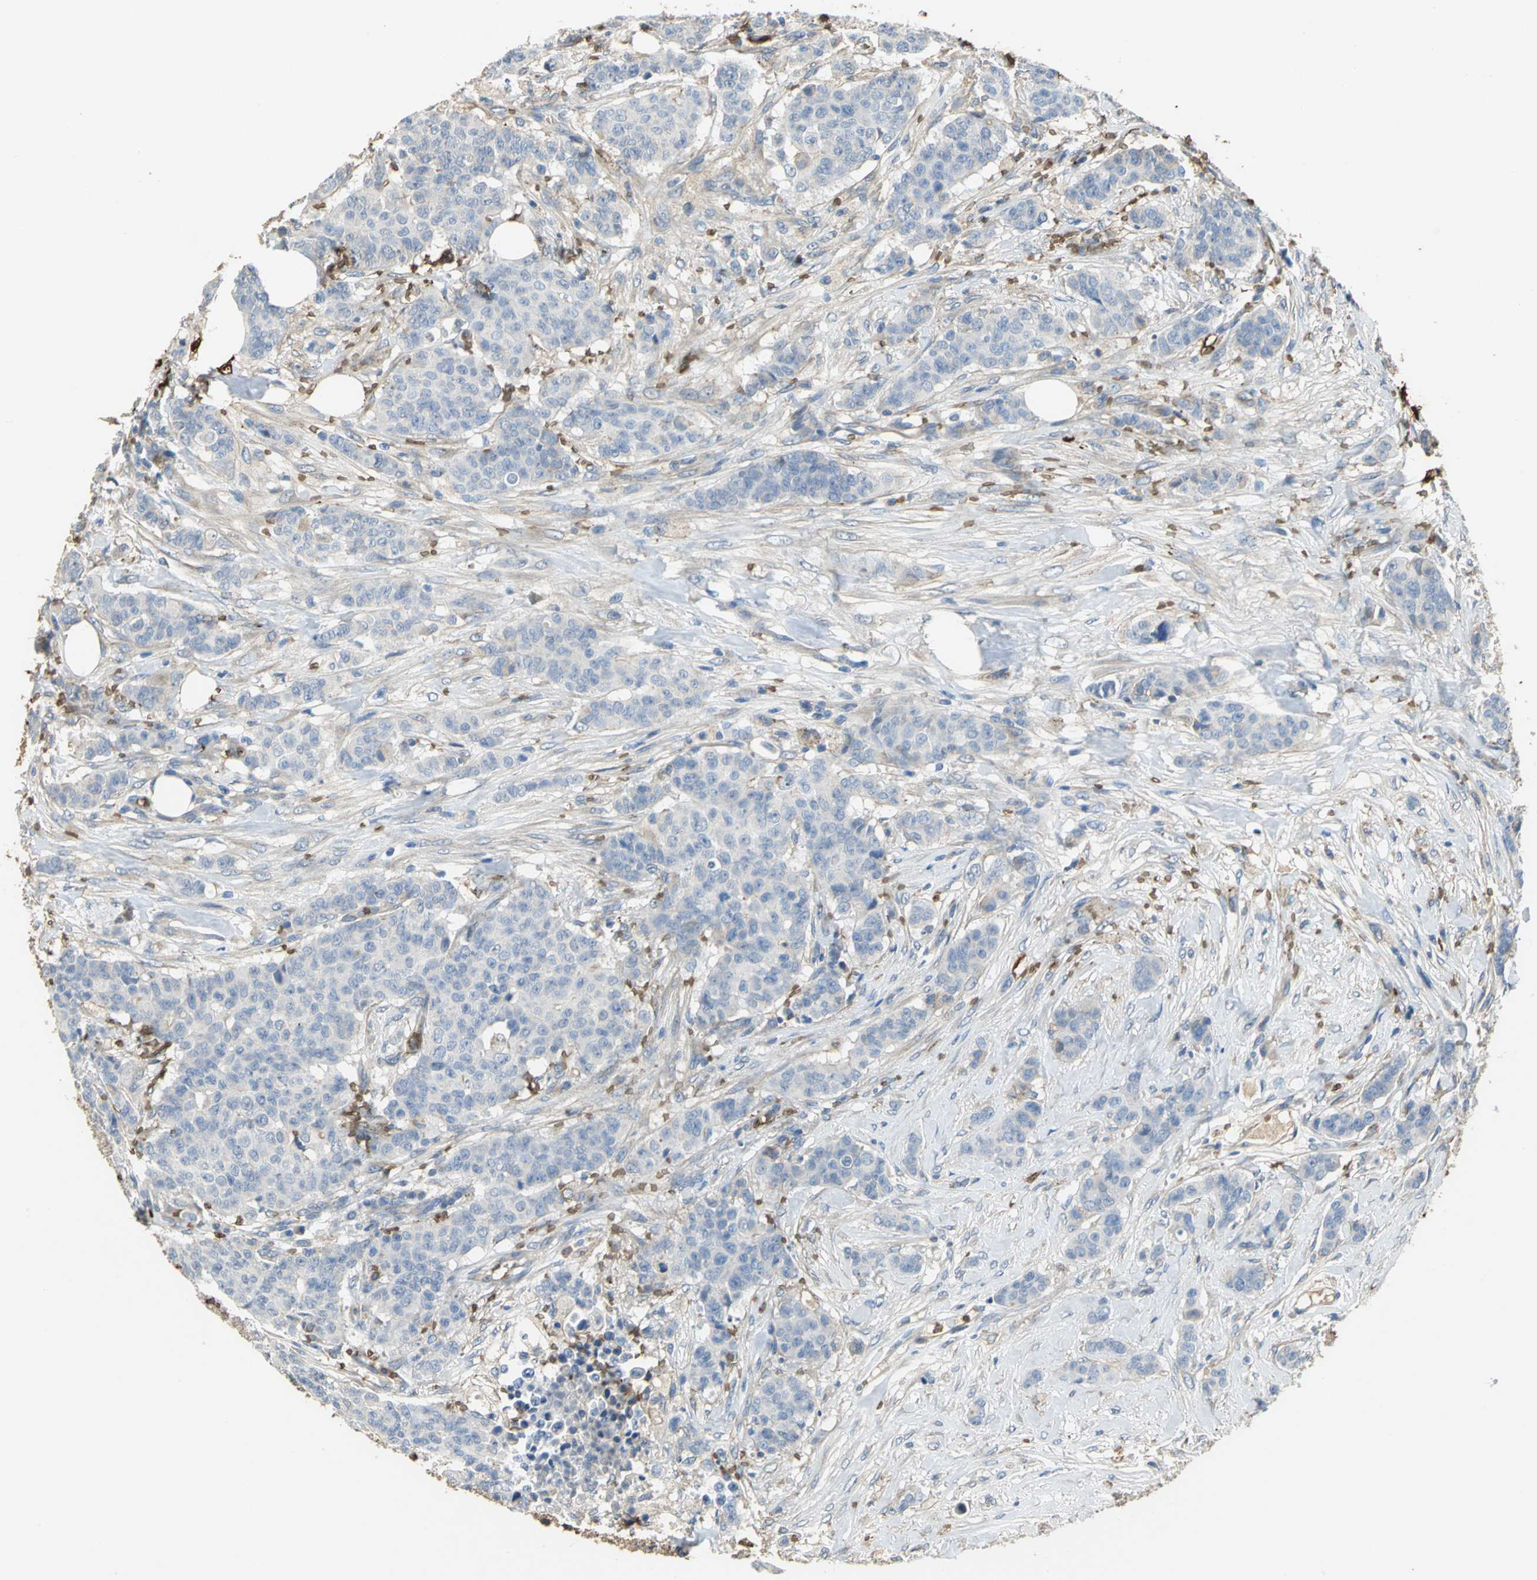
{"staining": {"intensity": "weak", "quantity": "<25%", "location": "cytoplasmic/membranous"}, "tissue": "breast cancer", "cell_type": "Tumor cells", "image_type": "cancer", "snomed": [{"axis": "morphology", "description": "Duct carcinoma"}, {"axis": "topography", "description": "Breast"}], "caption": "The photomicrograph shows no staining of tumor cells in infiltrating ductal carcinoma (breast). (DAB IHC, high magnification).", "gene": "TREM1", "patient": {"sex": "female", "age": 40}}